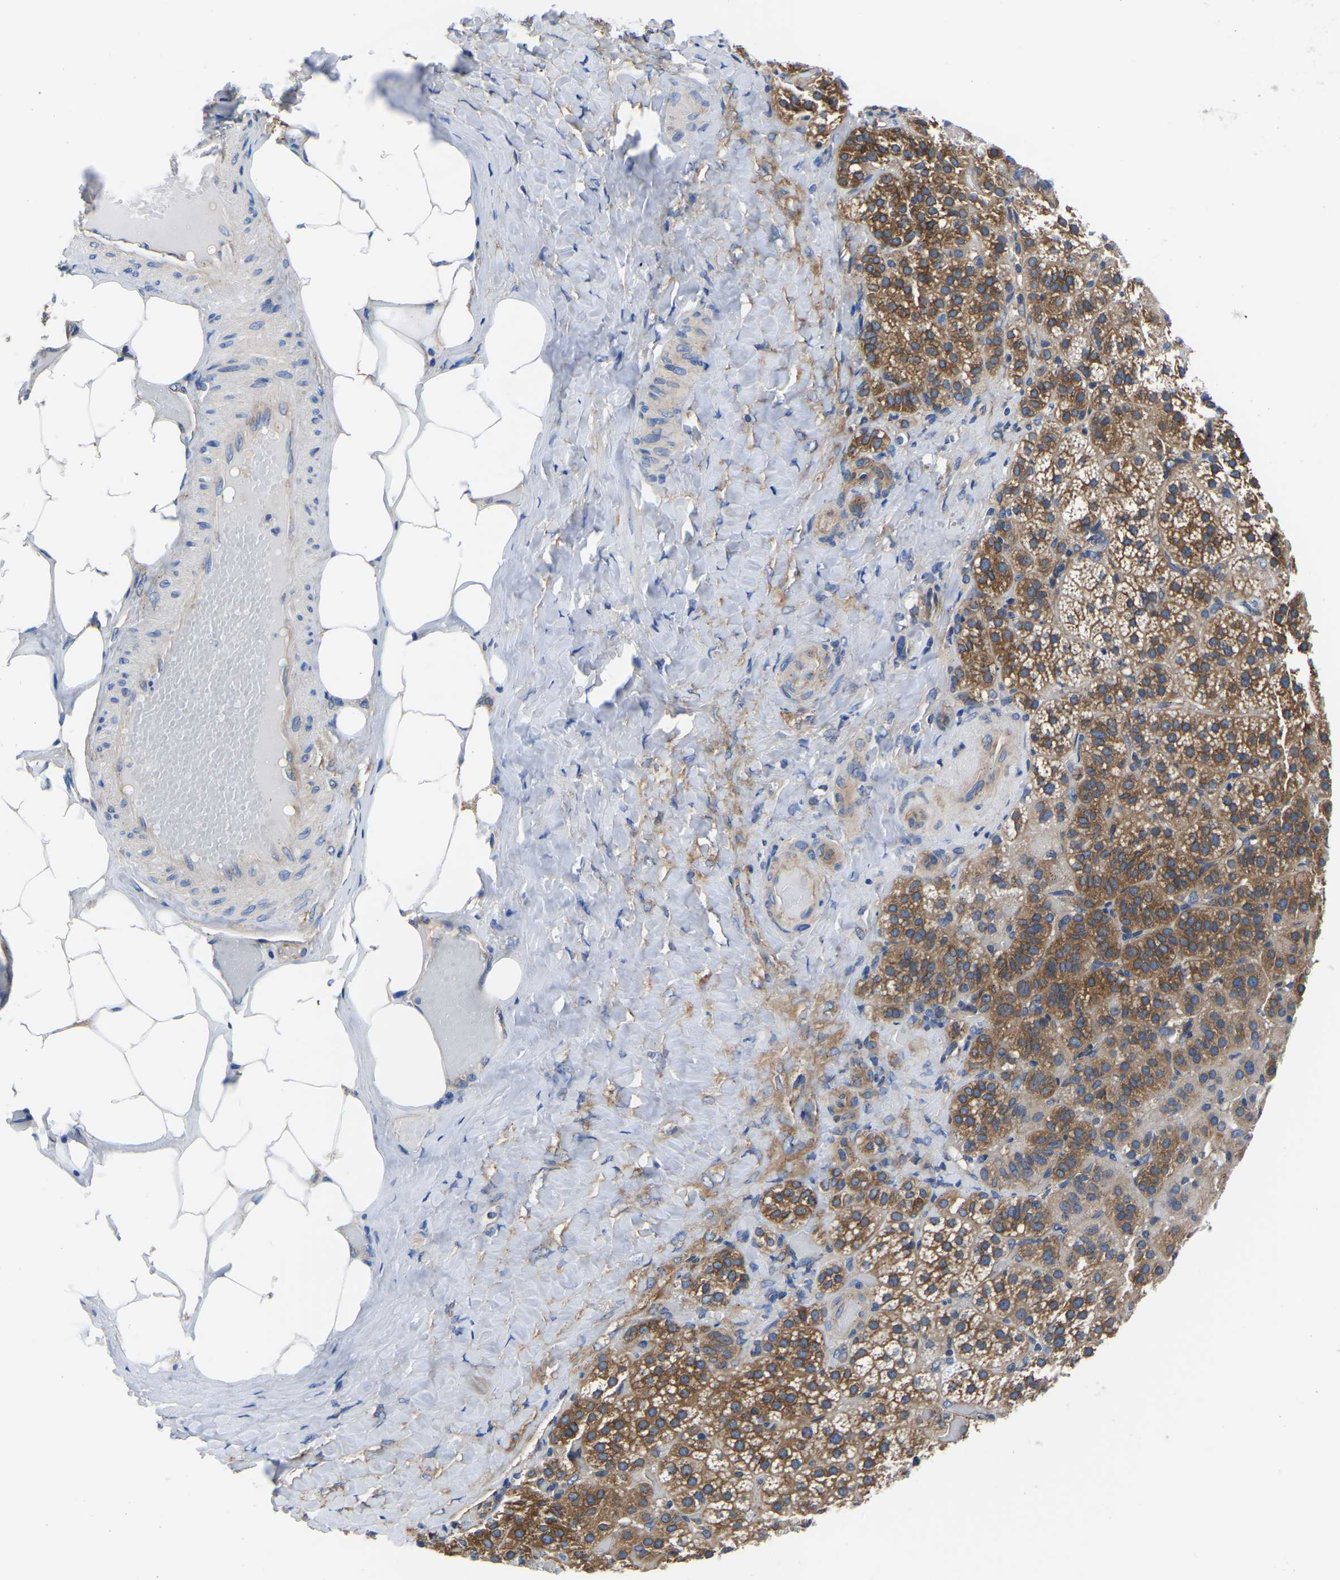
{"staining": {"intensity": "moderate", "quantity": "25%-75%", "location": "cytoplasmic/membranous"}, "tissue": "adrenal gland", "cell_type": "Glandular cells", "image_type": "normal", "snomed": [{"axis": "morphology", "description": "Normal tissue, NOS"}, {"axis": "topography", "description": "Adrenal gland"}], "caption": "Brown immunohistochemical staining in unremarkable adrenal gland shows moderate cytoplasmic/membranous positivity in approximately 25%-75% of glandular cells. (DAB (3,3'-diaminobenzidine) IHC, brown staining for protein, blue staining for nuclei).", "gene": "TFG", "patient": {"sex": "female", "age": 59}}